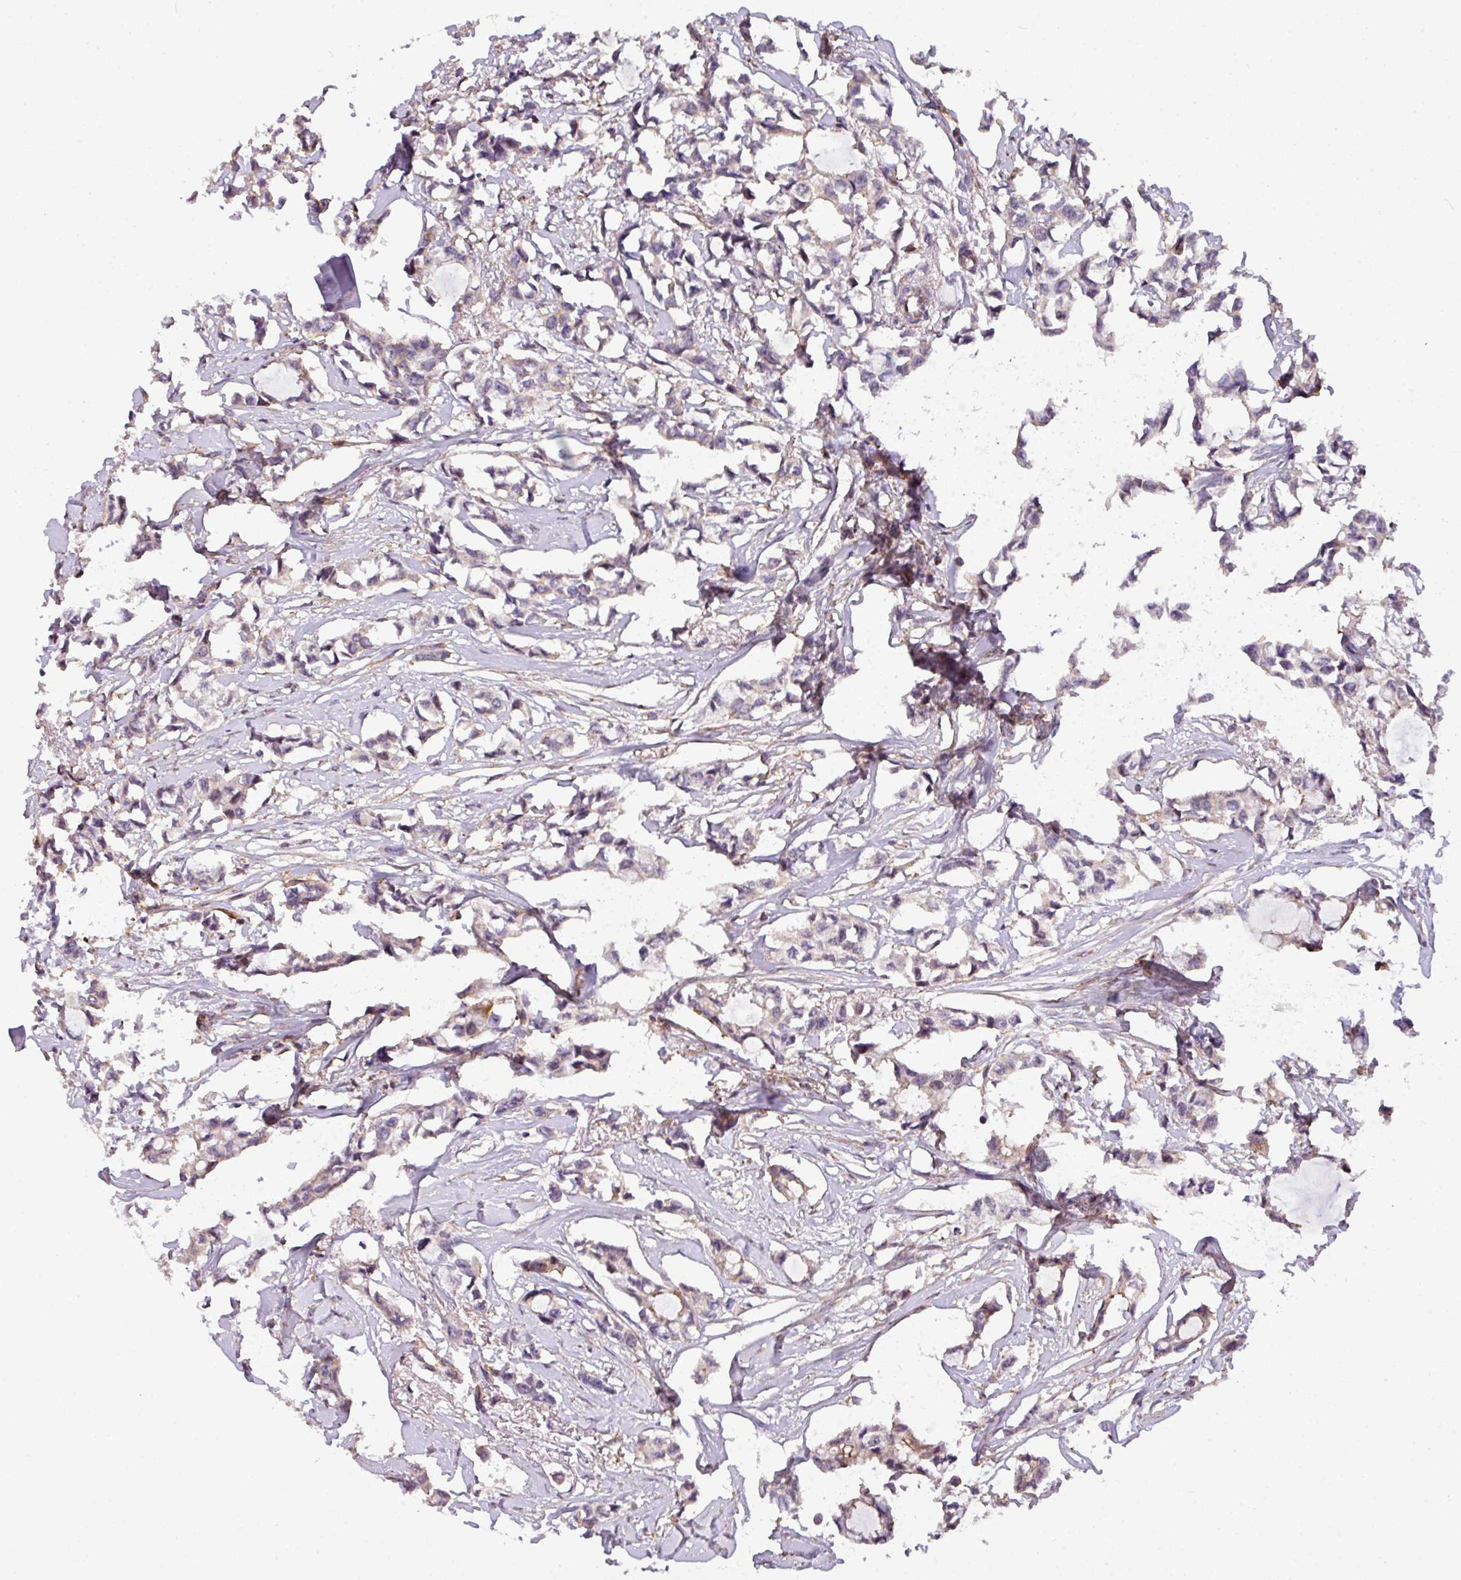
{"staining": {"intensity": "moderate", "quantity": "<25%", "location": "cytoplasmic/membranous"}, "tissue": "breast cancer", "cell_type": "Tumor cells", "image_type": "cancer", "snomed": [{"axis": "morphology", "description": "Duct carcinoma"}, {"axis": "topography", "description": "Breast"}], "caption": "This image shows IHC staining of human breast invasive ductal carcinoma, with low moderate cytoplasmic/membranous positivity in about <25% of tumor cells.", "gene": "CASS4", "patient": {"sex": "female", "age": 73}}